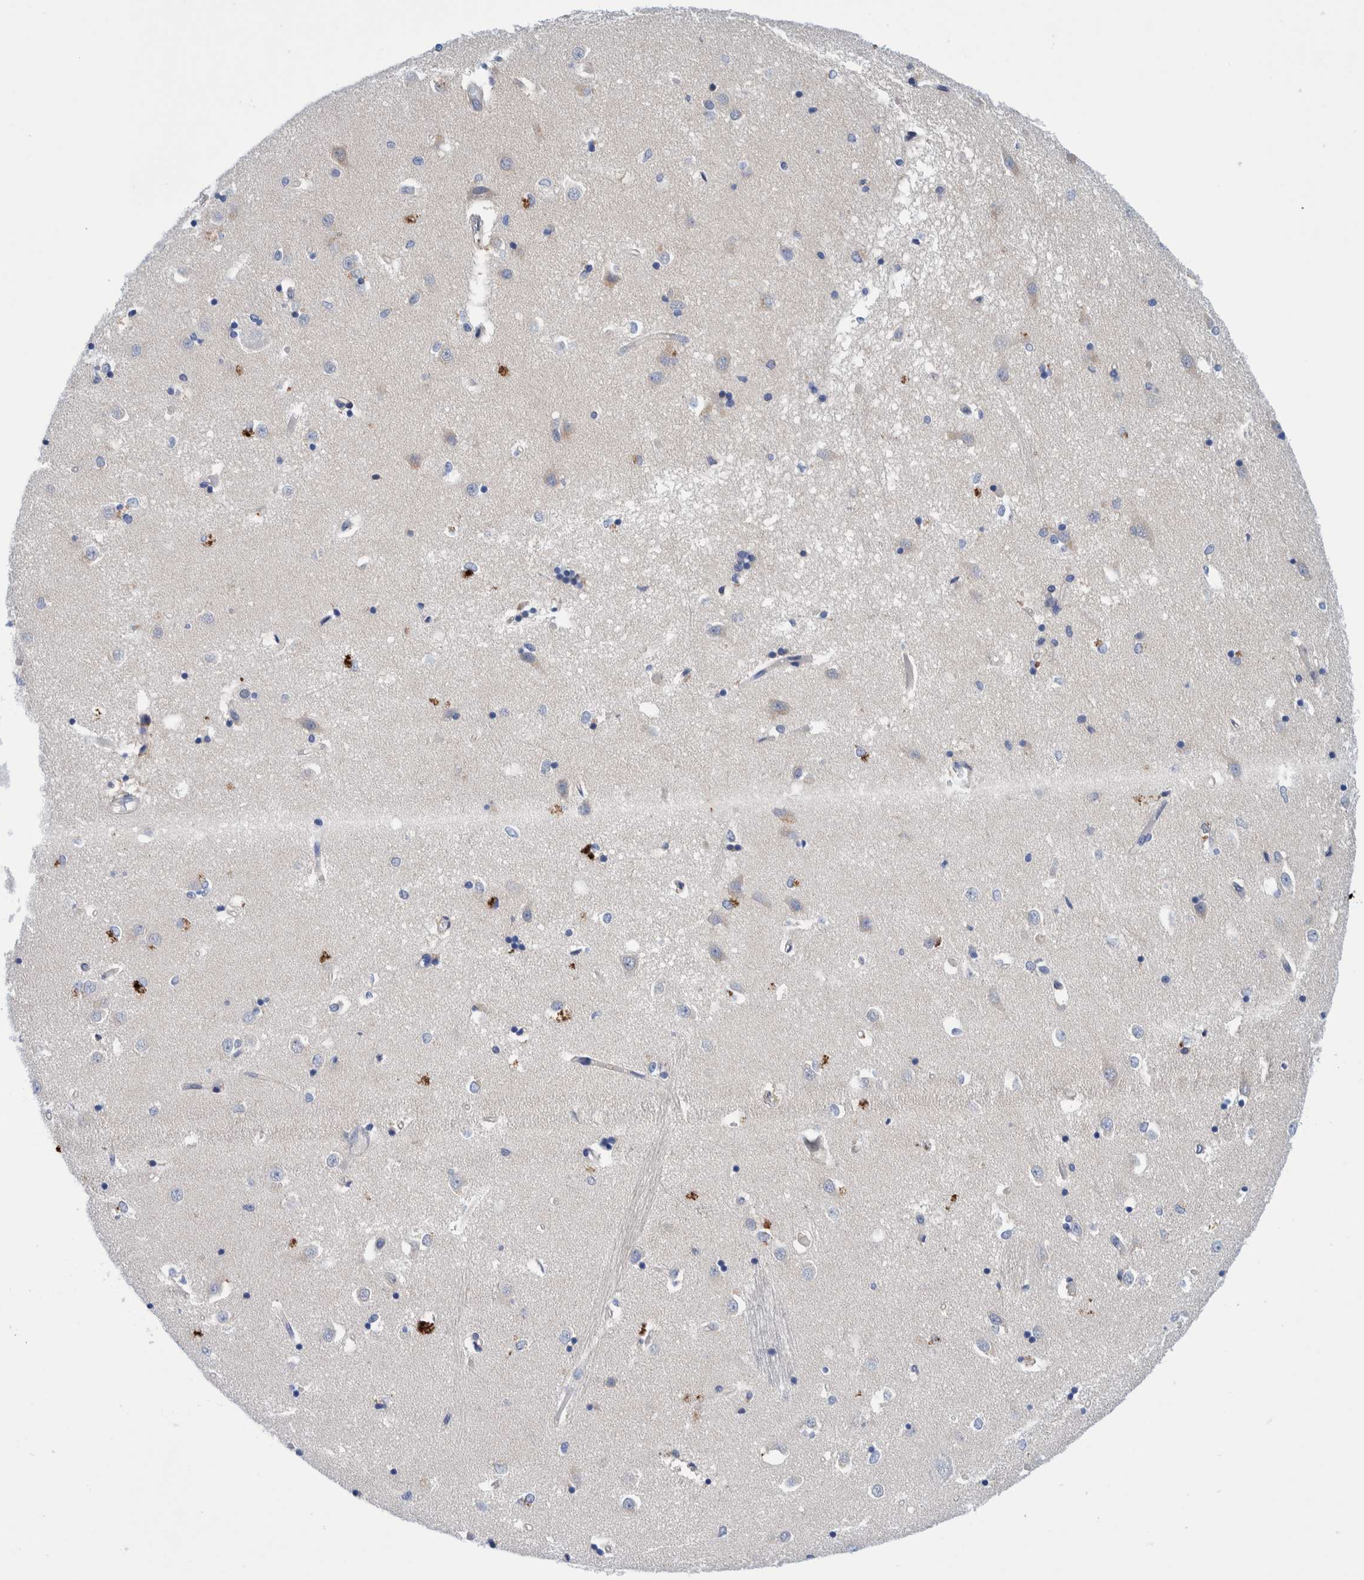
{"staining": {"intensity": "weak", "quantity": "<25%", "location": "cytoplasmic/membranous"}, "tissue": "caudate", "cell_type": "Glial cells", "image_type": "normal", "snomed": [{"axis": "morphology", "description": "Normal tissue, NOS"}, {"axis": "topography", "description": "Lateral ventricle wall"}], "caption": "Glial cells are negative for protein expression in benign human caudate. Nuclei are stained in blue.", "gene": "PFAS", "patient": {"sex": "male", "age": 45}}